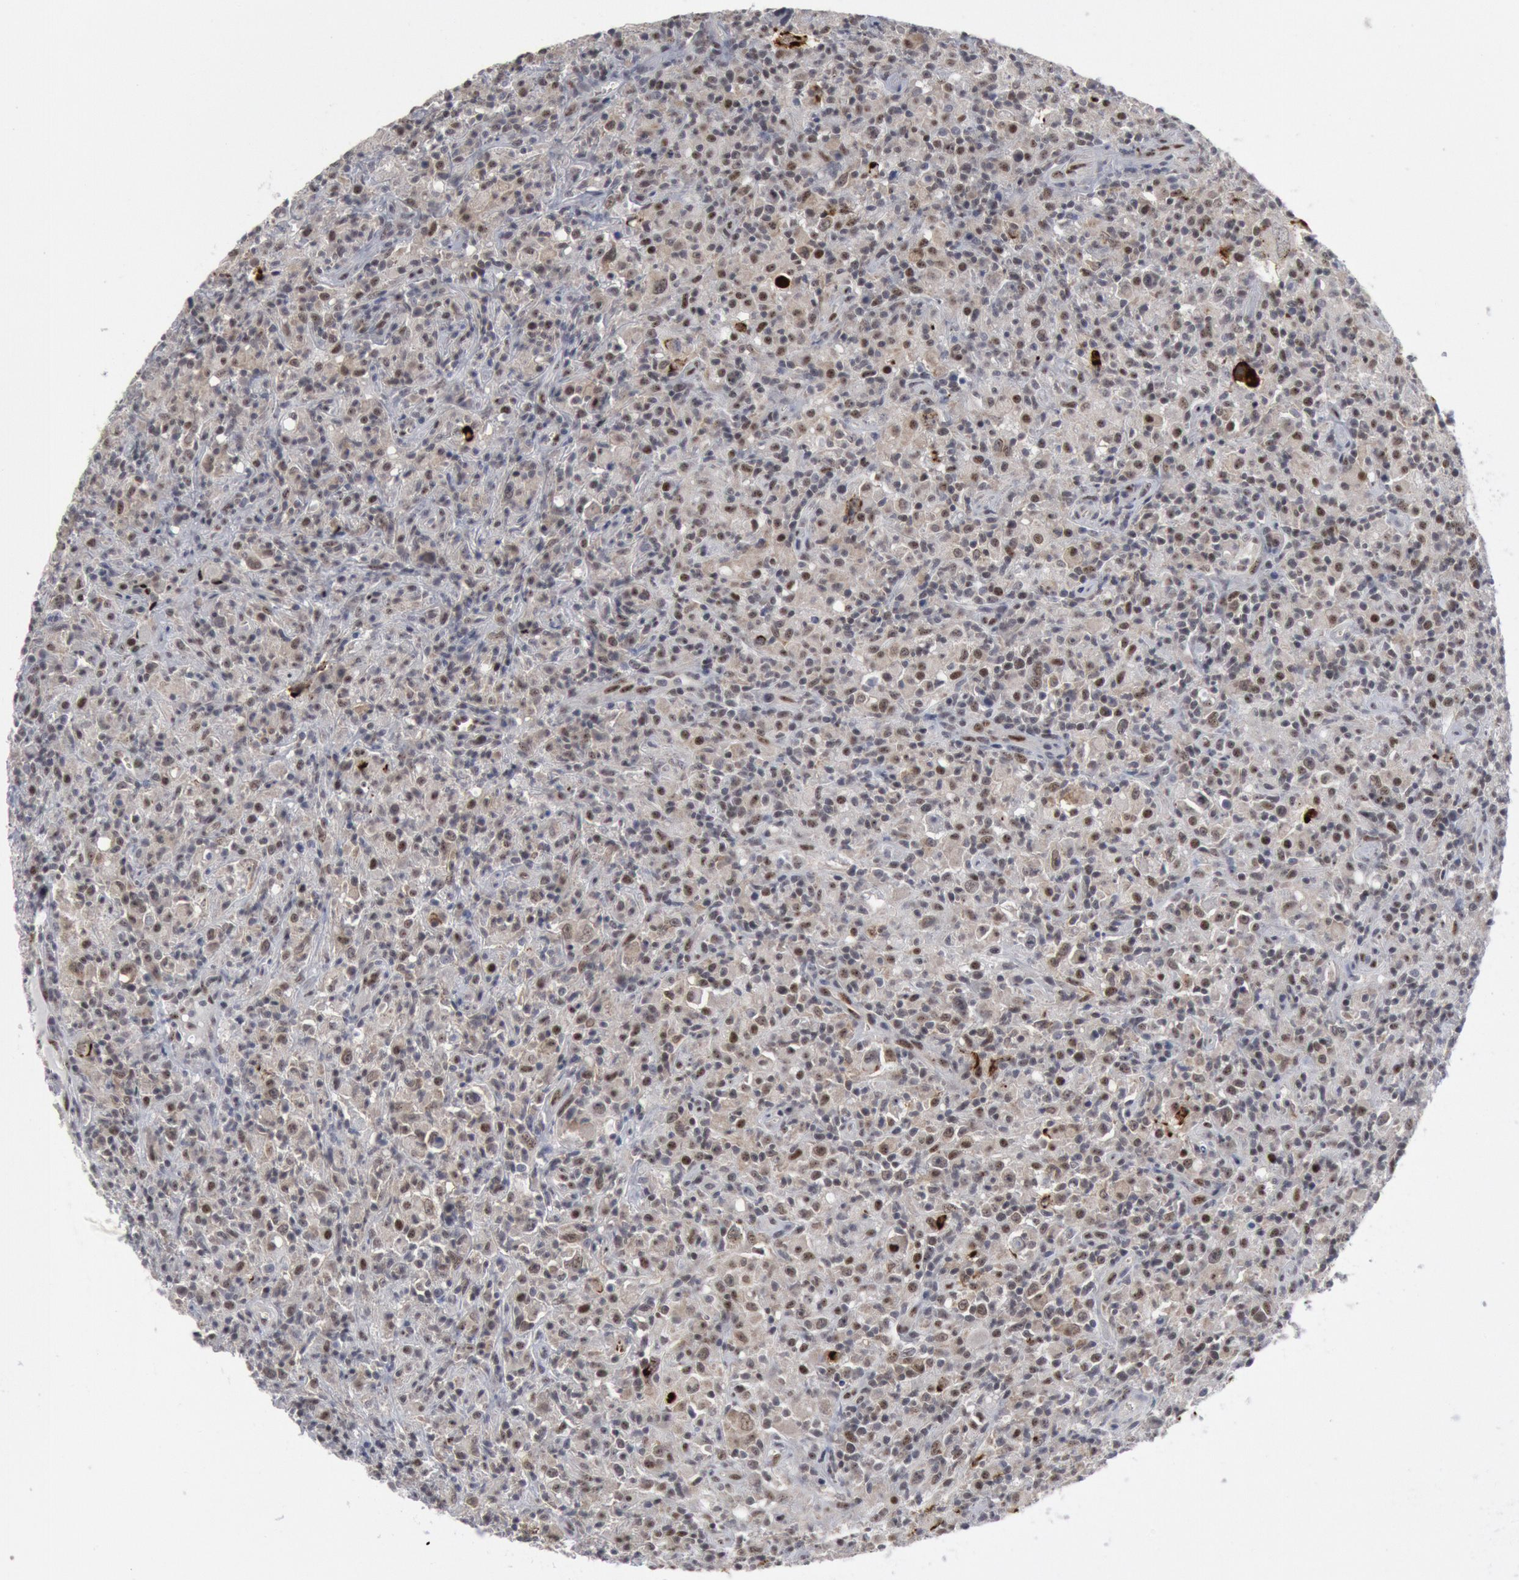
{"staining": {"intensity": "weak", "quantity": "<25%", "location": "nuclear"}, "tissue": "lymphoma", "cell_type": "Tumor cells", "image_type": "cancer", "snomed": [{"axis": "morphology", "description": "Hodgkin's disease, NOS"}, {"axis": "topography", "description": "Lymph node"}], "caption": "Immunohistochemistry histopathology image of neoplastic tissue: human Hodgkin's disease stained with DAB (3,3'-diaminobenzidine) reveals no significant protein positivity in tumor cells.", "gene": "FOXO1", "patient": {"sex": "male", "age": 46}}